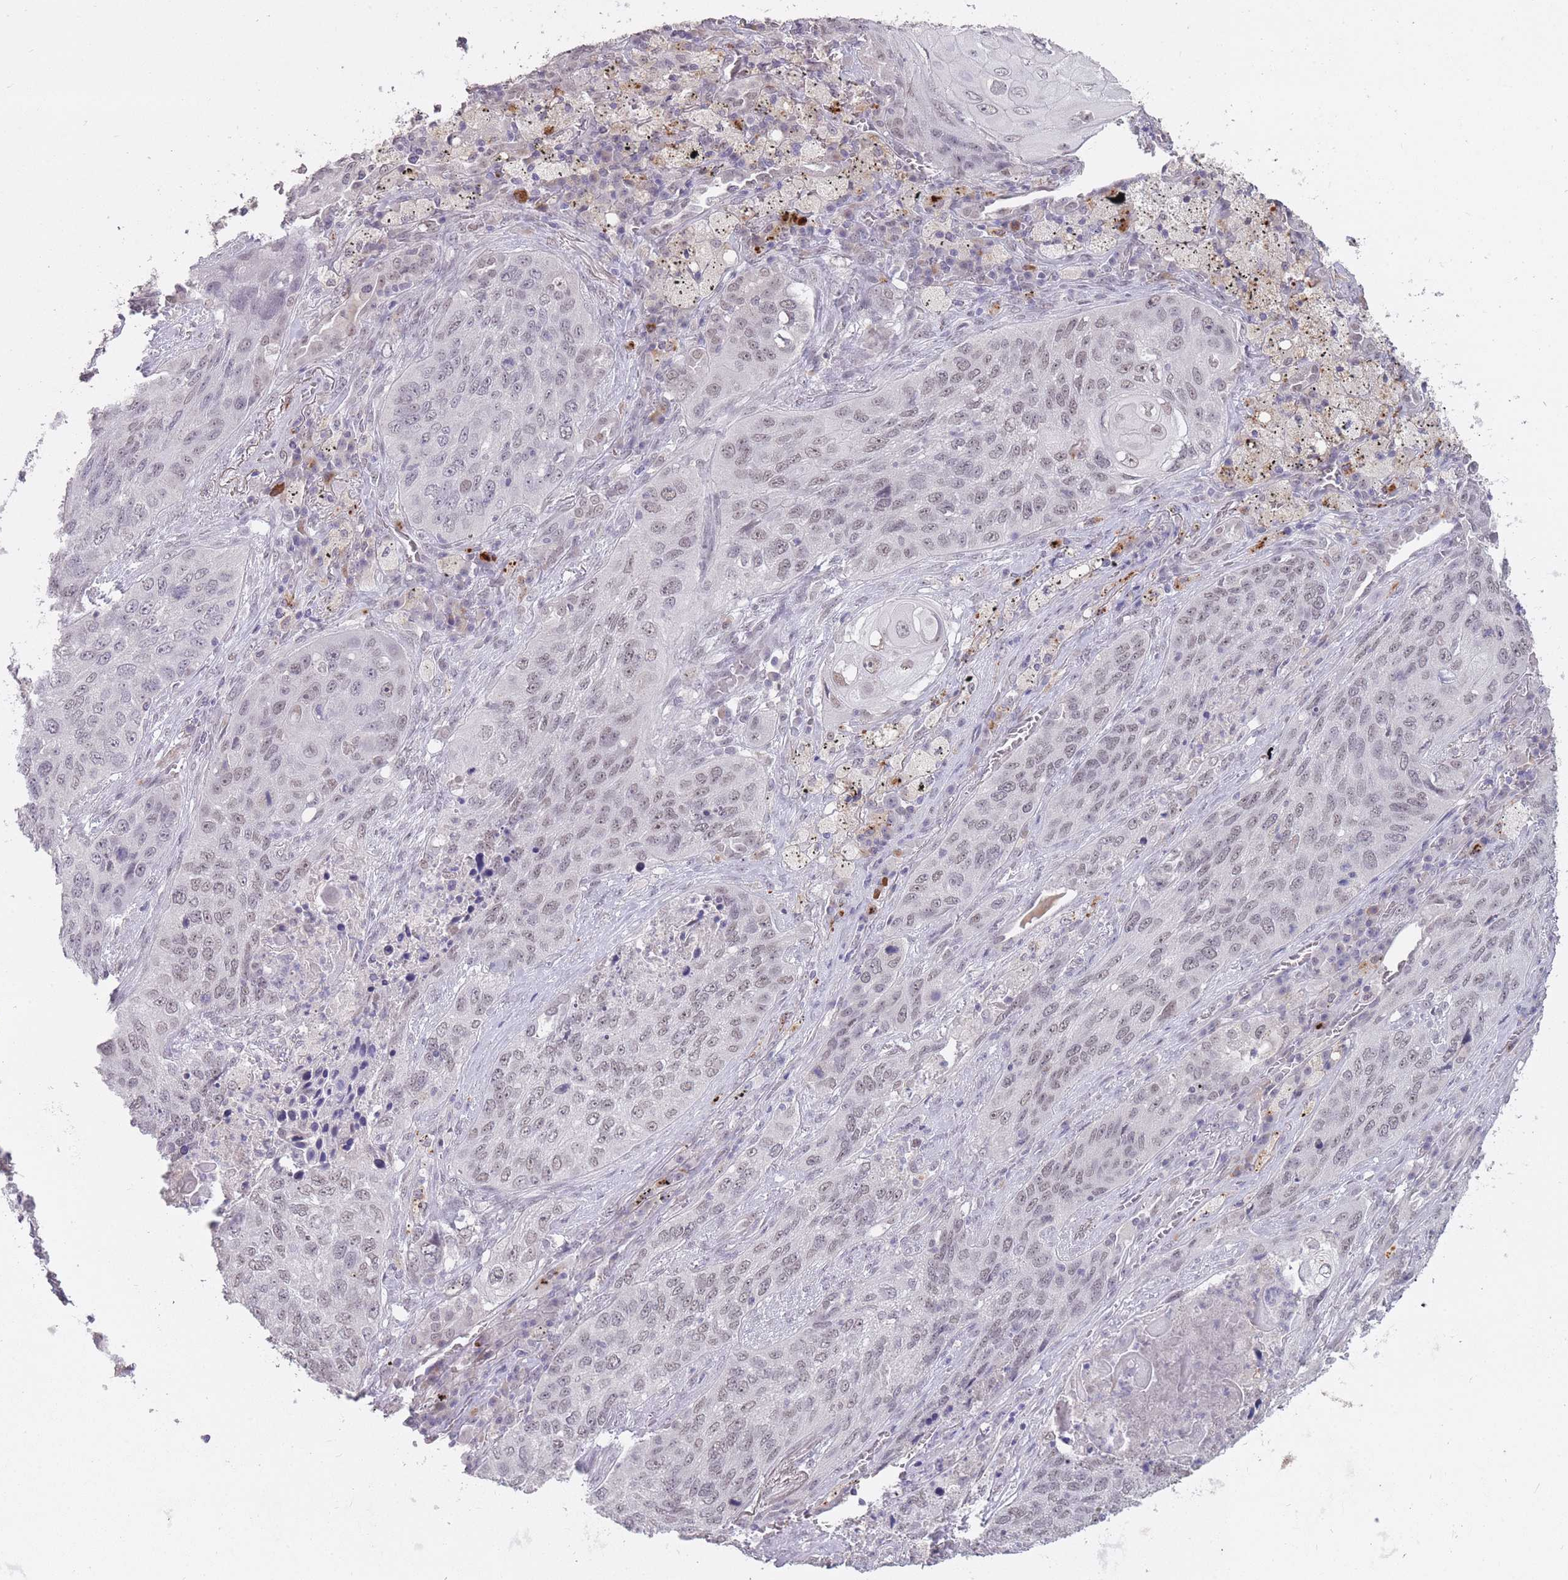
{"staining": {"intensity": "weak", "quantity": "<25%", "location": "nuclear"}, "tissue": "lung cancer", "cell_type": "Tumor cells", "image_type": "cancer", "snomed": [{"axis": "morphology", "description": "Squamous cell carcinoma, NOS"}, {"axis": "topography", "description": "Lung"}], "caption": "The histopathology image demonstrates no significant positivity in tumor cells of lung squamous cell carcinoma.", "gene": "HNRNPUL1", "patient": {"sex": "female", "age": 63}}